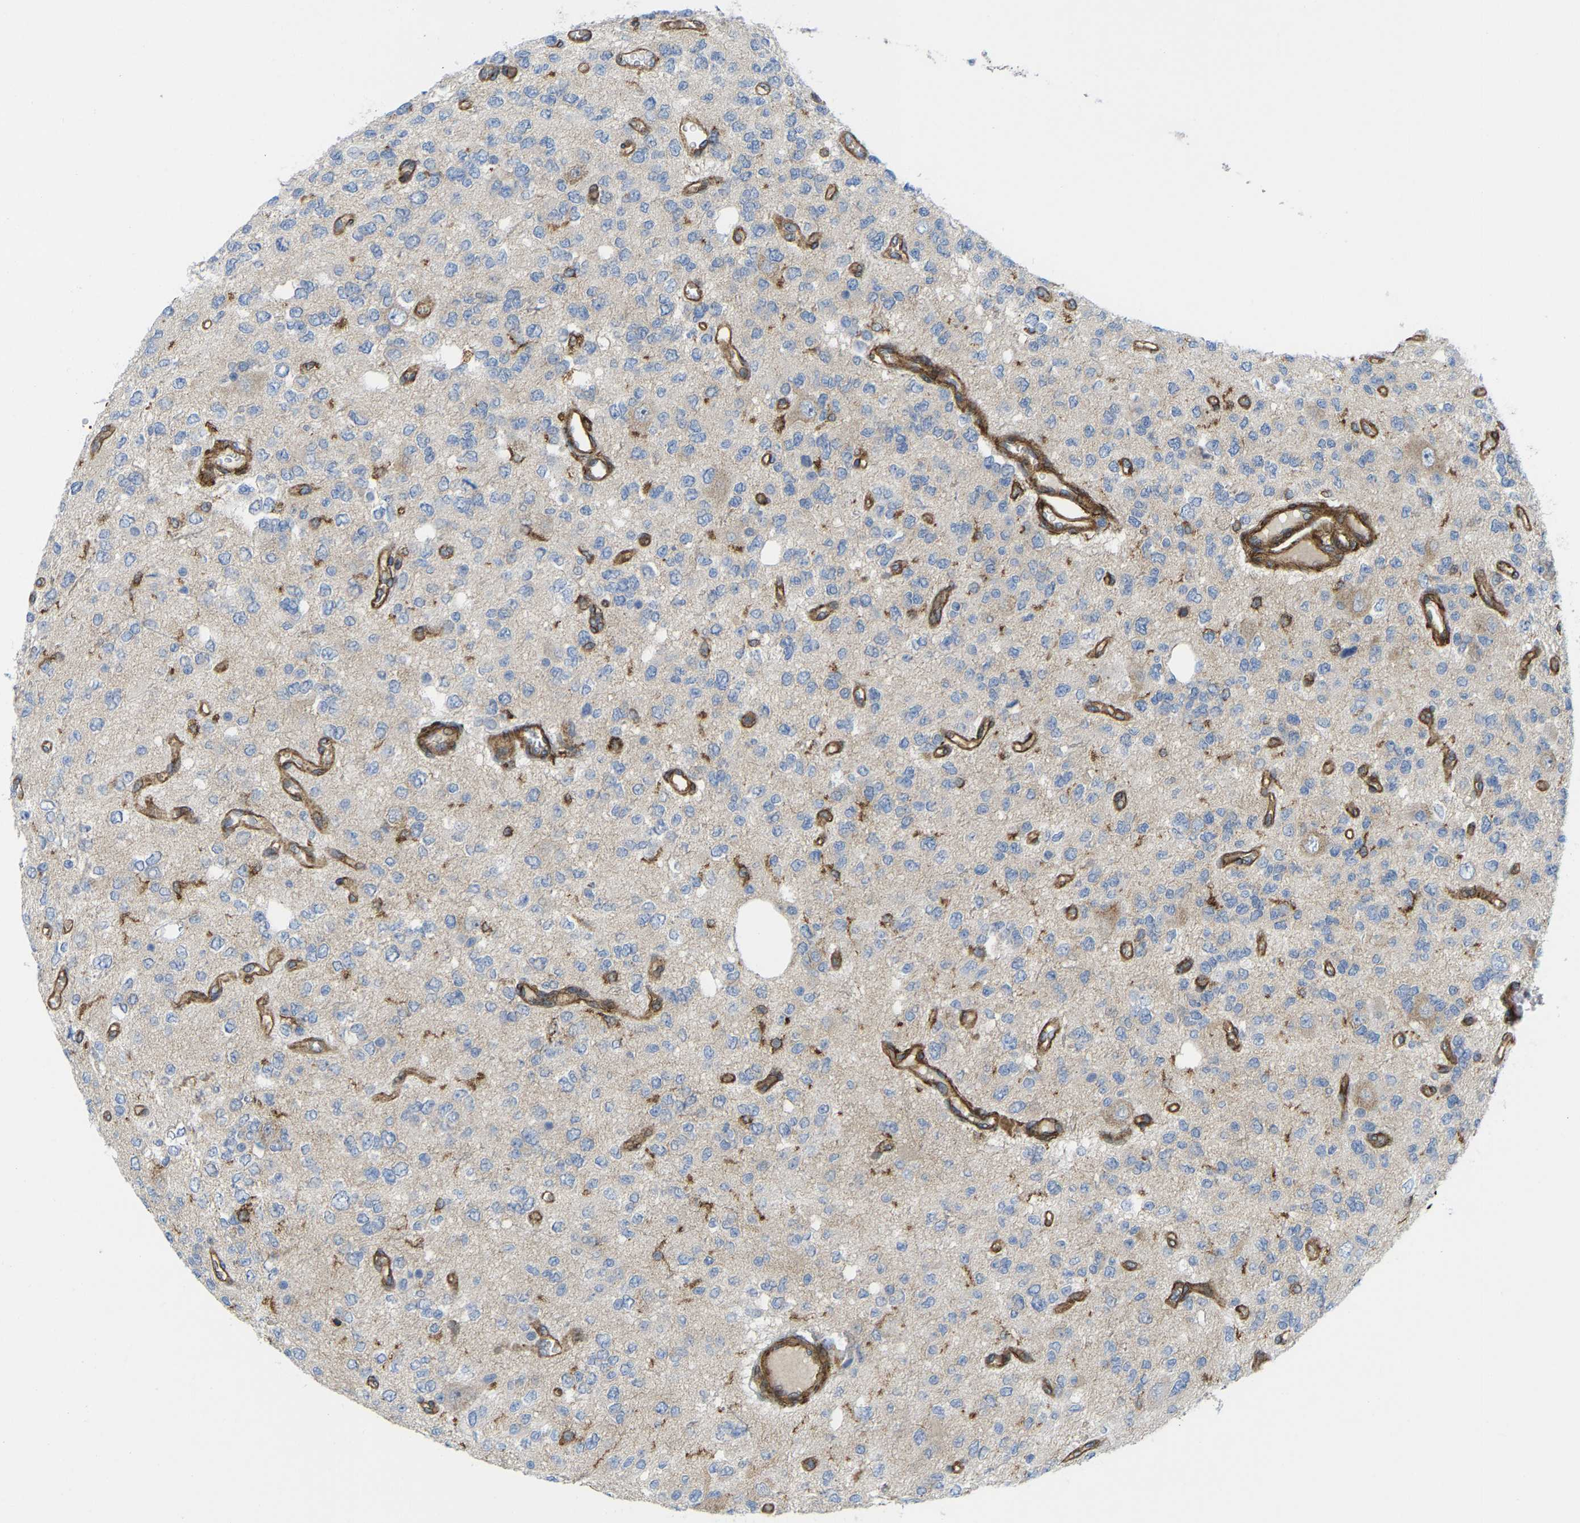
{"staining": {"intensity": "negative", "quantity": "none", "location": "none"}, "tissue": "glioma", "cell_type": "Tumor cells", "image_type": "cancer", "snomed": [{"axis": "morphology", "description": "Glioma, malignant, Low grade"}, {"axis": "topography", "description": "Brain"}], "caption": "DAB (3,3'-diaminobenzidine) immunohistochemical staining of glioma shows no significant positivity in tumor cells.", "gene": "PICALM", "patient": {"sex": "male", "age": 38}}